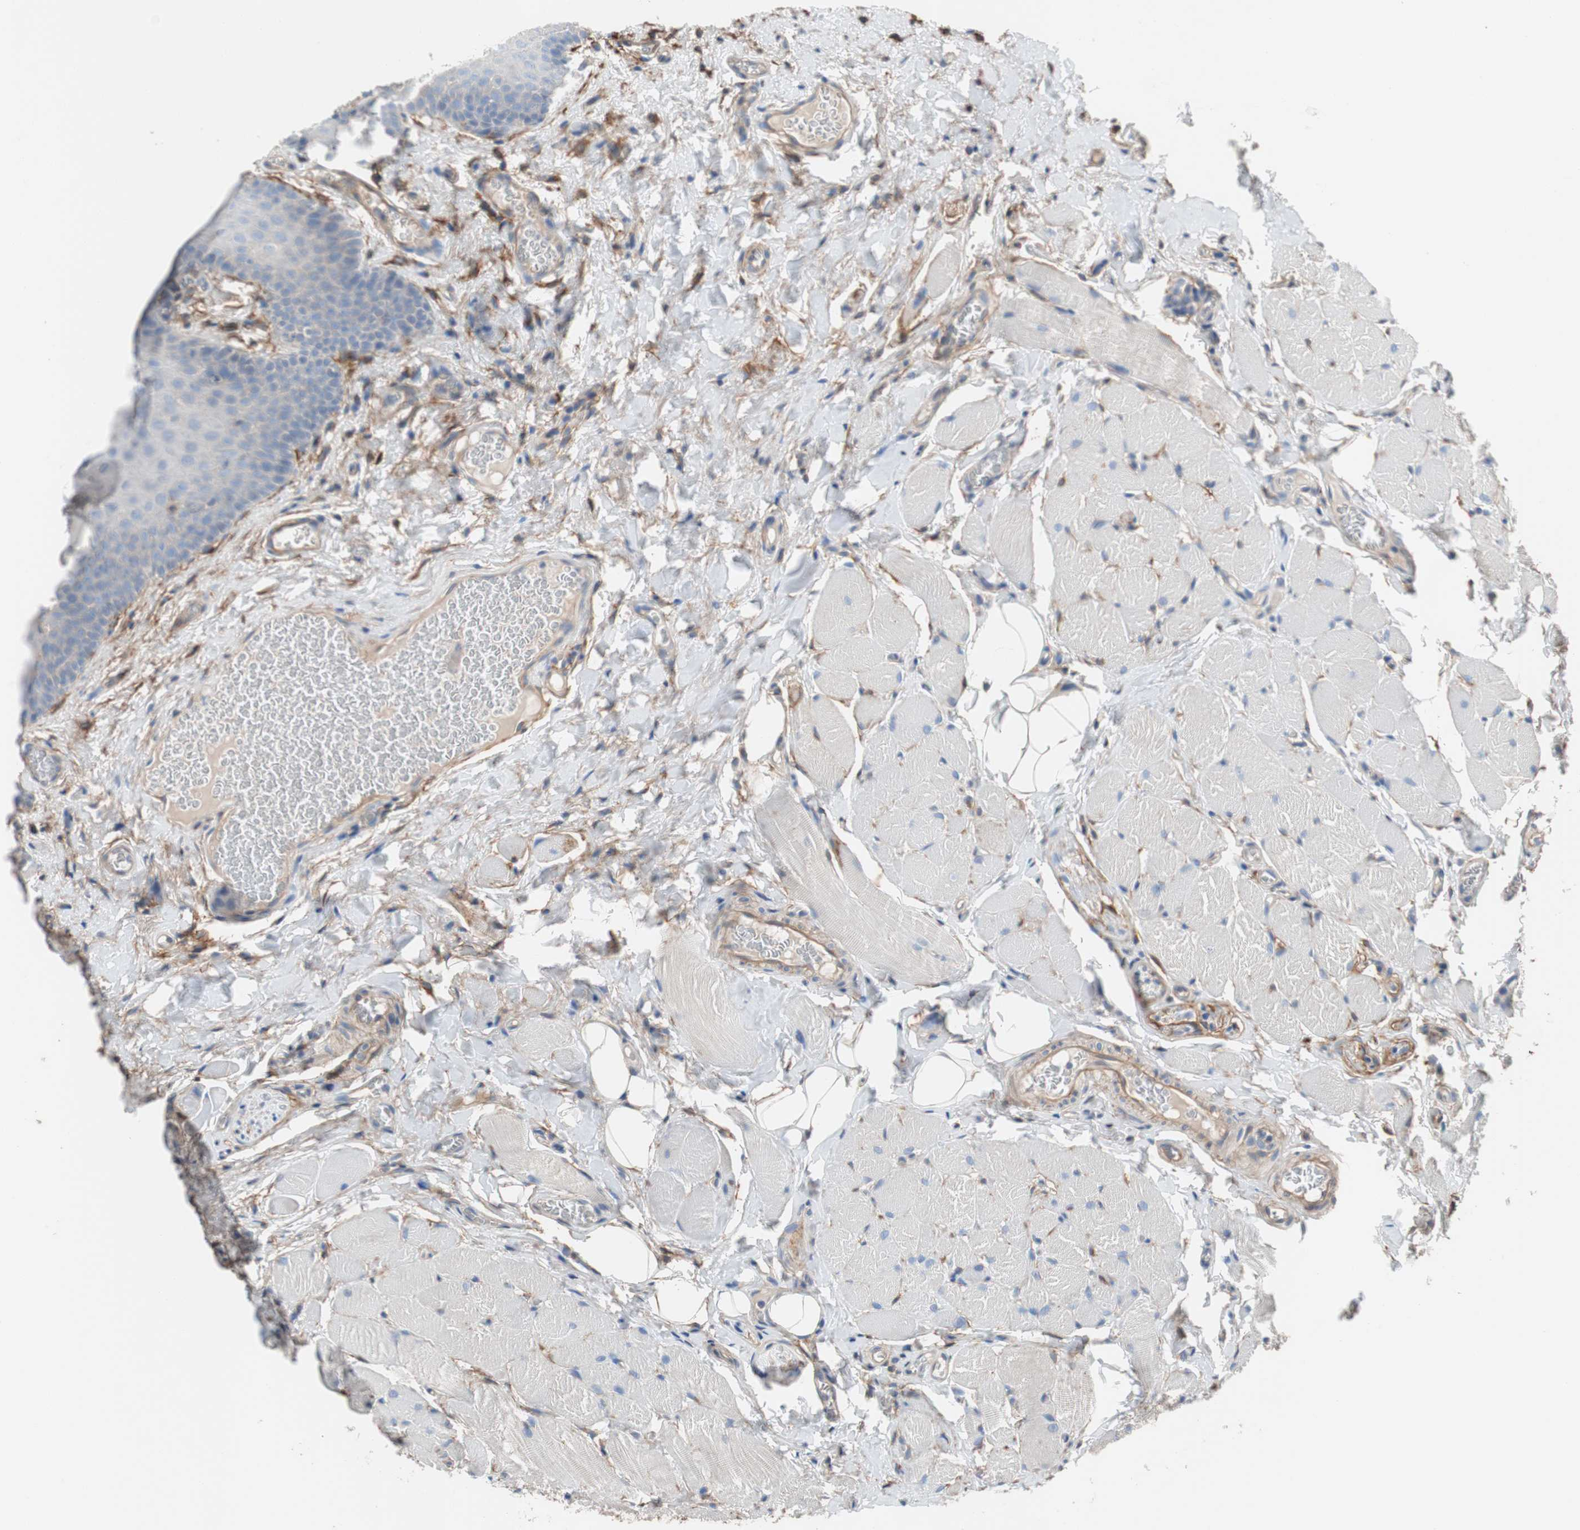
{"staining": {"intensity": "negative", "quantity": "none", "location": "none"}, "tissue": "oral mucosa", "cell_type": "Squamous epithelial cells", "image_type": "normal", "snomed": [{"axis": "morphology", "description": "Normal tissue, NOS"}, {"axis": "topography", "description": "Oral tissue"}], "caption": "DAB (3,3'-diaminobenzidine) immunohistochemical staining of benign human oral mucosa shows no significant expression in squamous epithelial cells.", "gene": "CD81", "patient": {"sex": "male", "age": 54}}